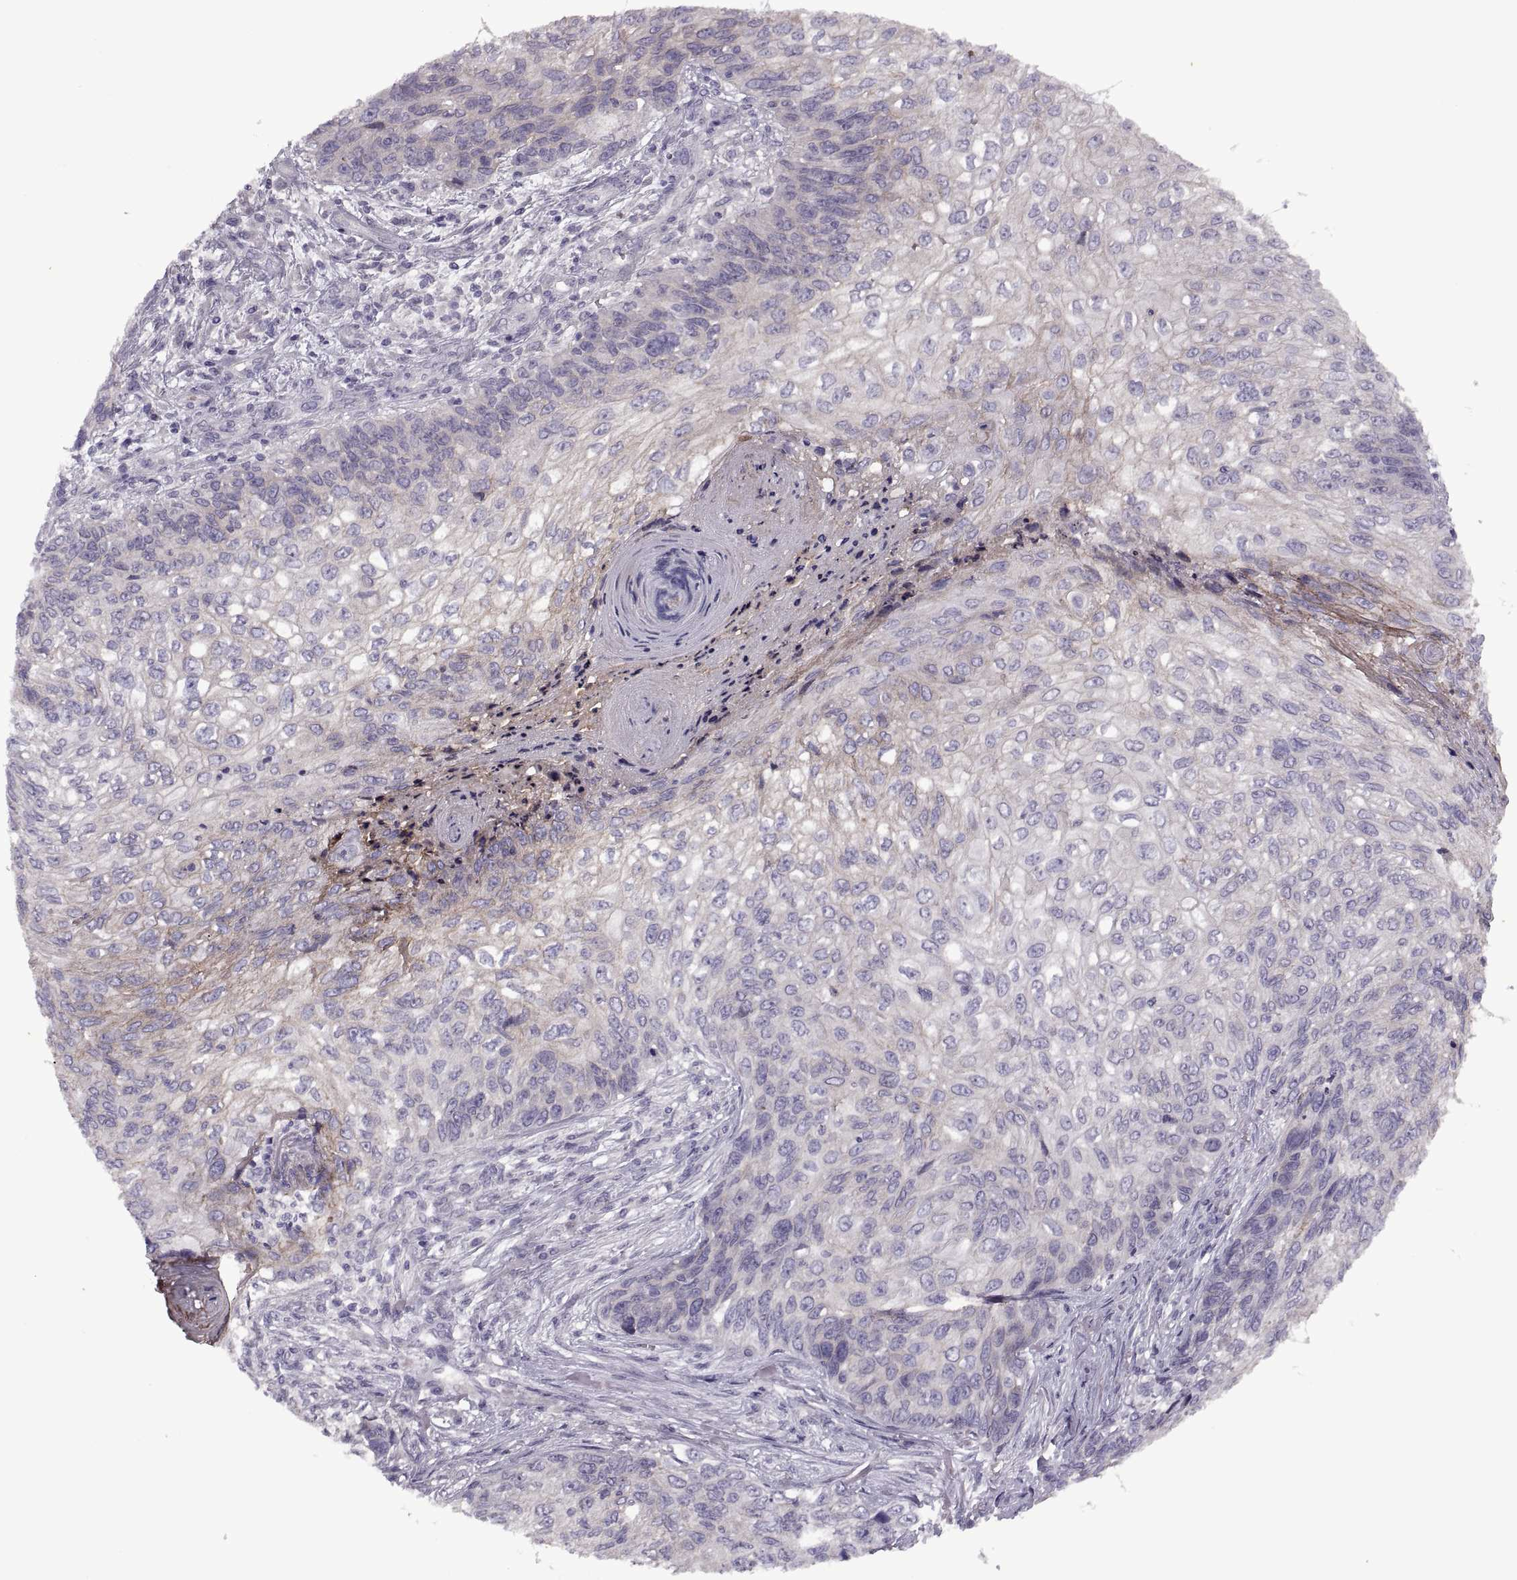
{"staining": {"intensity": "weak", "quantity": "25%-75%", "location": "cytoplasmic/membranous"}, "tissue": "skin cancer", "cell_type": "Tumor cells", "image_type": "cancer", "snomed": [{"axis": "morphology", "description": "Squamous cell carcinoma, NOS"}, {"axis": "topography", "description": "Skin"}], "caption": "Protein staining of skin cancer (squamous cell carcinoma) tissue shows weak cytoplasmic/membranous staining in approximately 25%-75% of tumor cells.", "gene": "RIPK4", "patient": {"sex": "male", "age": 92}}